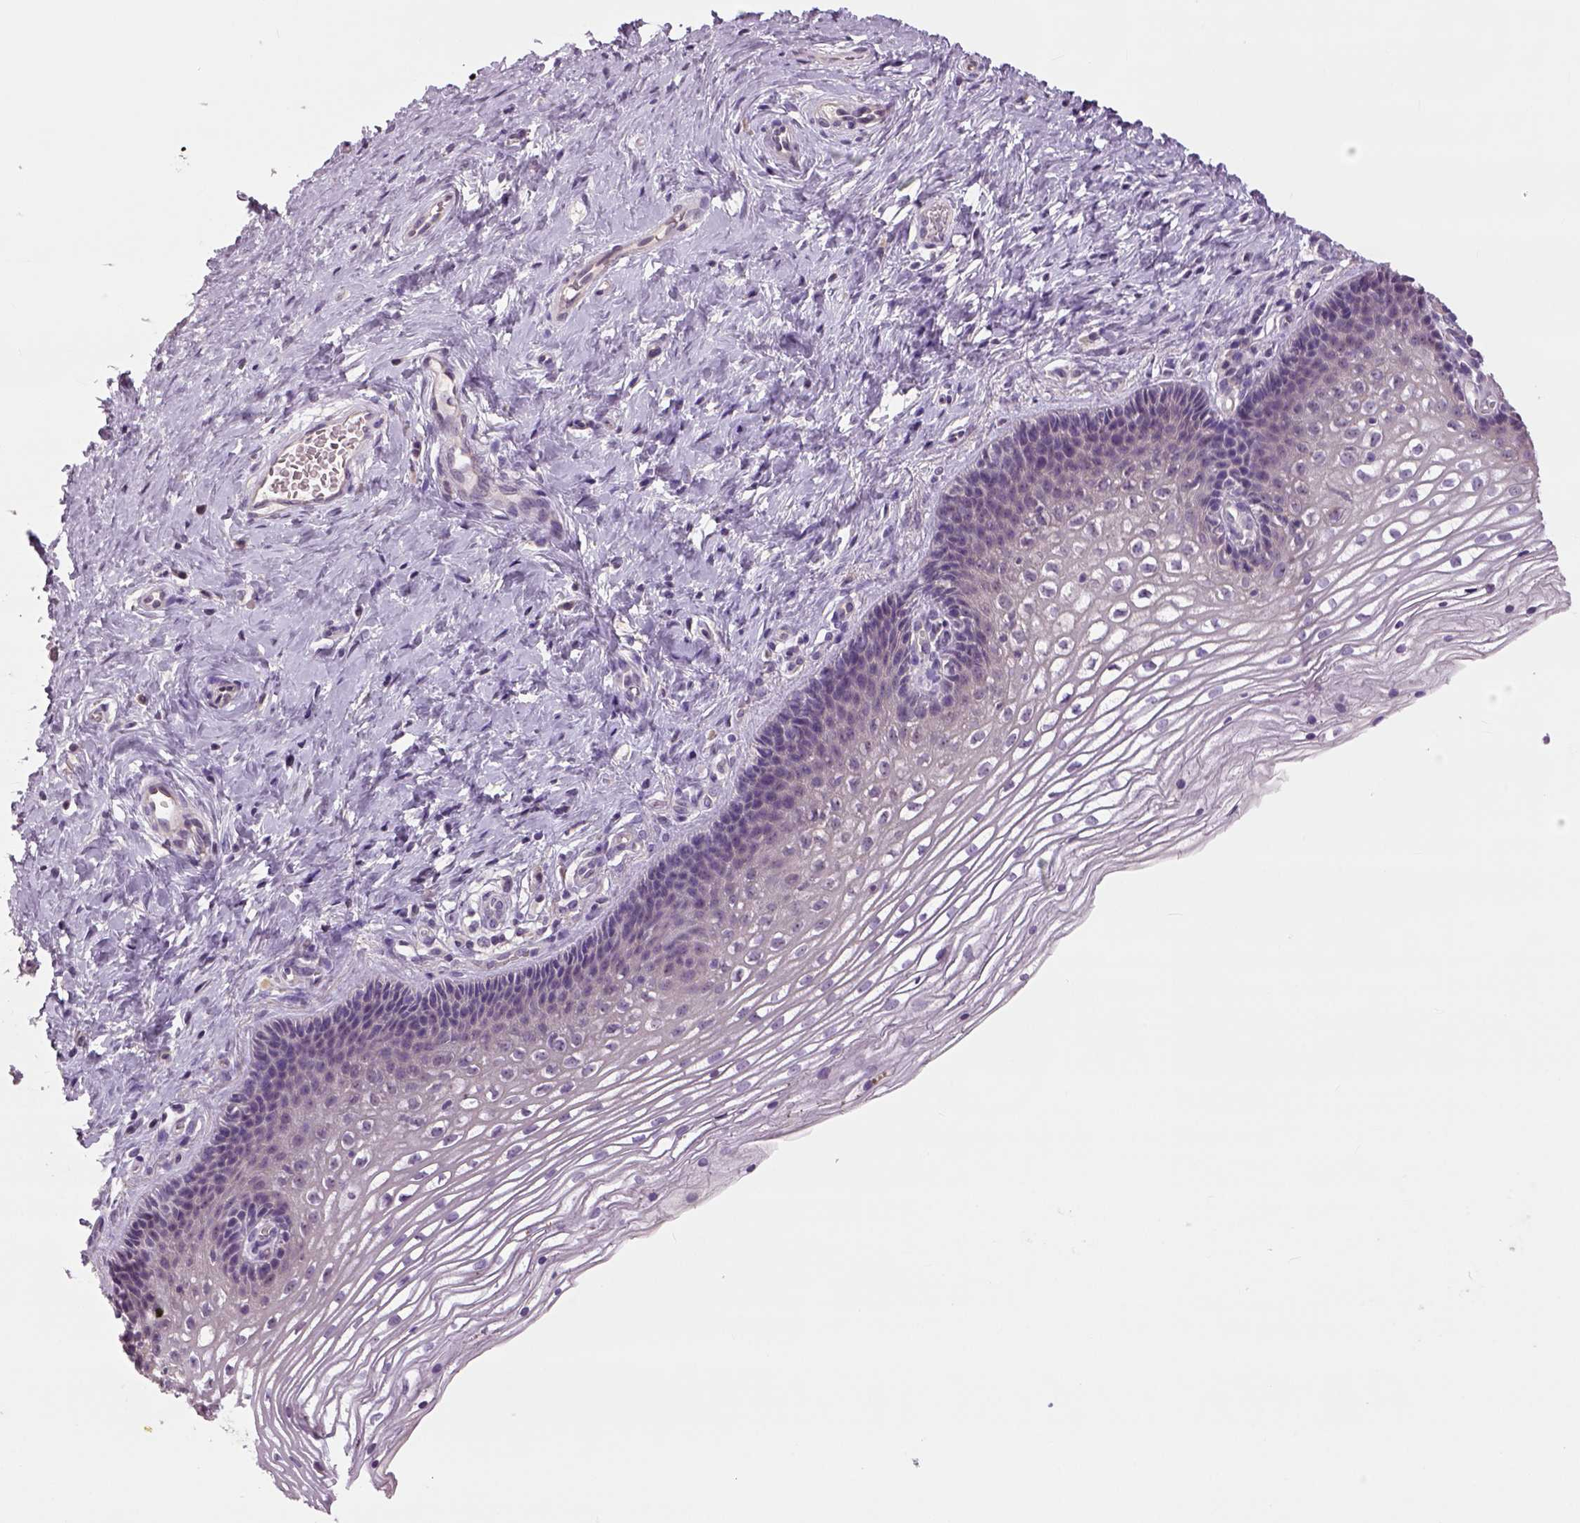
{"staining": {"intensity": "negative", "quantity": "none", "location": "none"}, "tissue": "cervix", "cell_type": "Glandular cells", "image_type": "normal", "snomed": [{"axis": "morphology", "description": "Normal tissue, NOS"}, {"axis": "topography", "description": "Cervix"}], "caption": "An IHC micrograph of benign cervix is shown. There is no staining in glandular cells of cervix.", "gene": "NECAB1", "patient": {"sex": "female", "age": 34}}